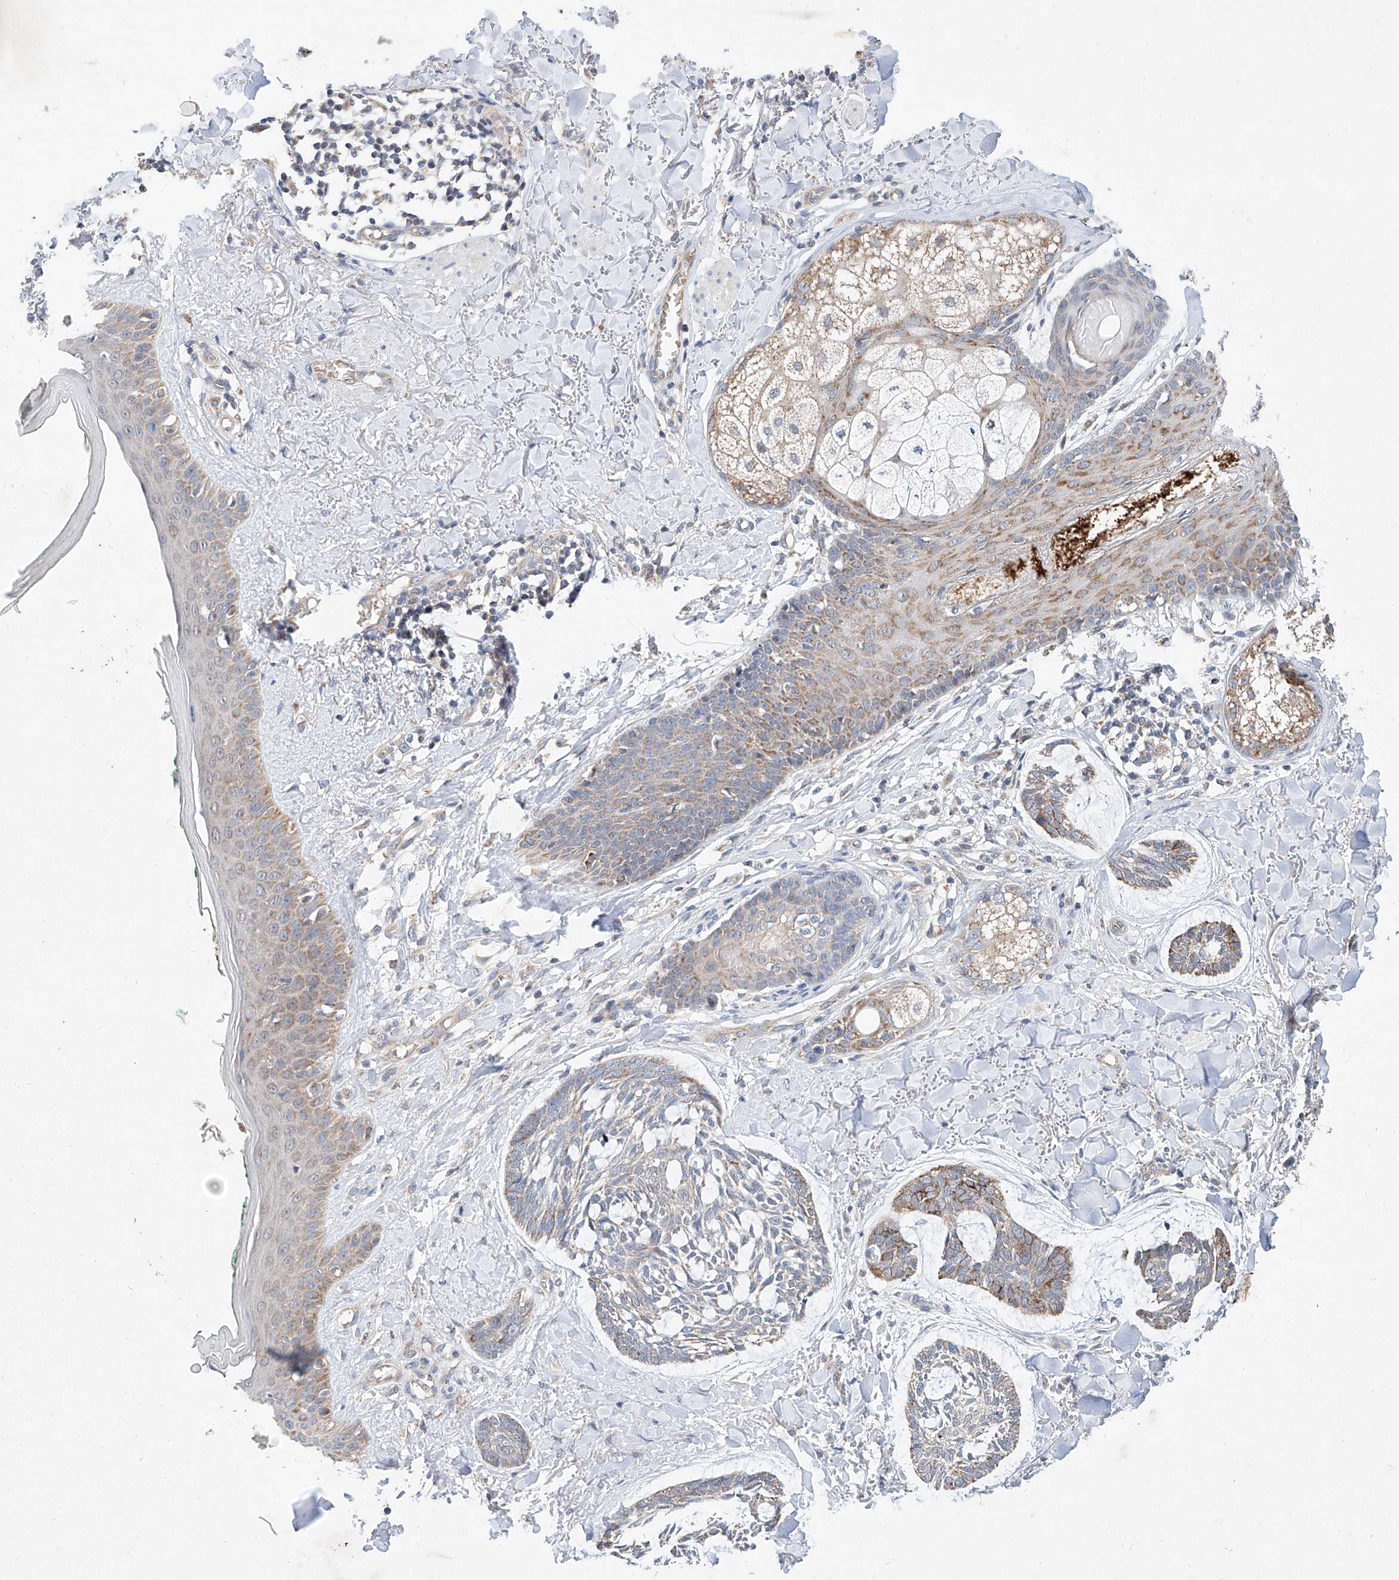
{"staining": {"intensity": "moderate", "quantity": "<25%", "location": "cytoplasmic/membranous"}, "tissue": "skin cancer", "cell_type": "Tumor cells", "image_type": "cancer", "snomed": [{"axis": "morphology", "description": "Basal cell carcinoma"}, {"axis": "topography", "description": "Skin"}], "caption": "Human skin cancer stained with a brown dye demonstrates moderate cytoplasmic/membranous positive expression in approximately <25% of tumor cells.", "gene": "FASTK", "patient": {"sex": "male", "age": 43}}